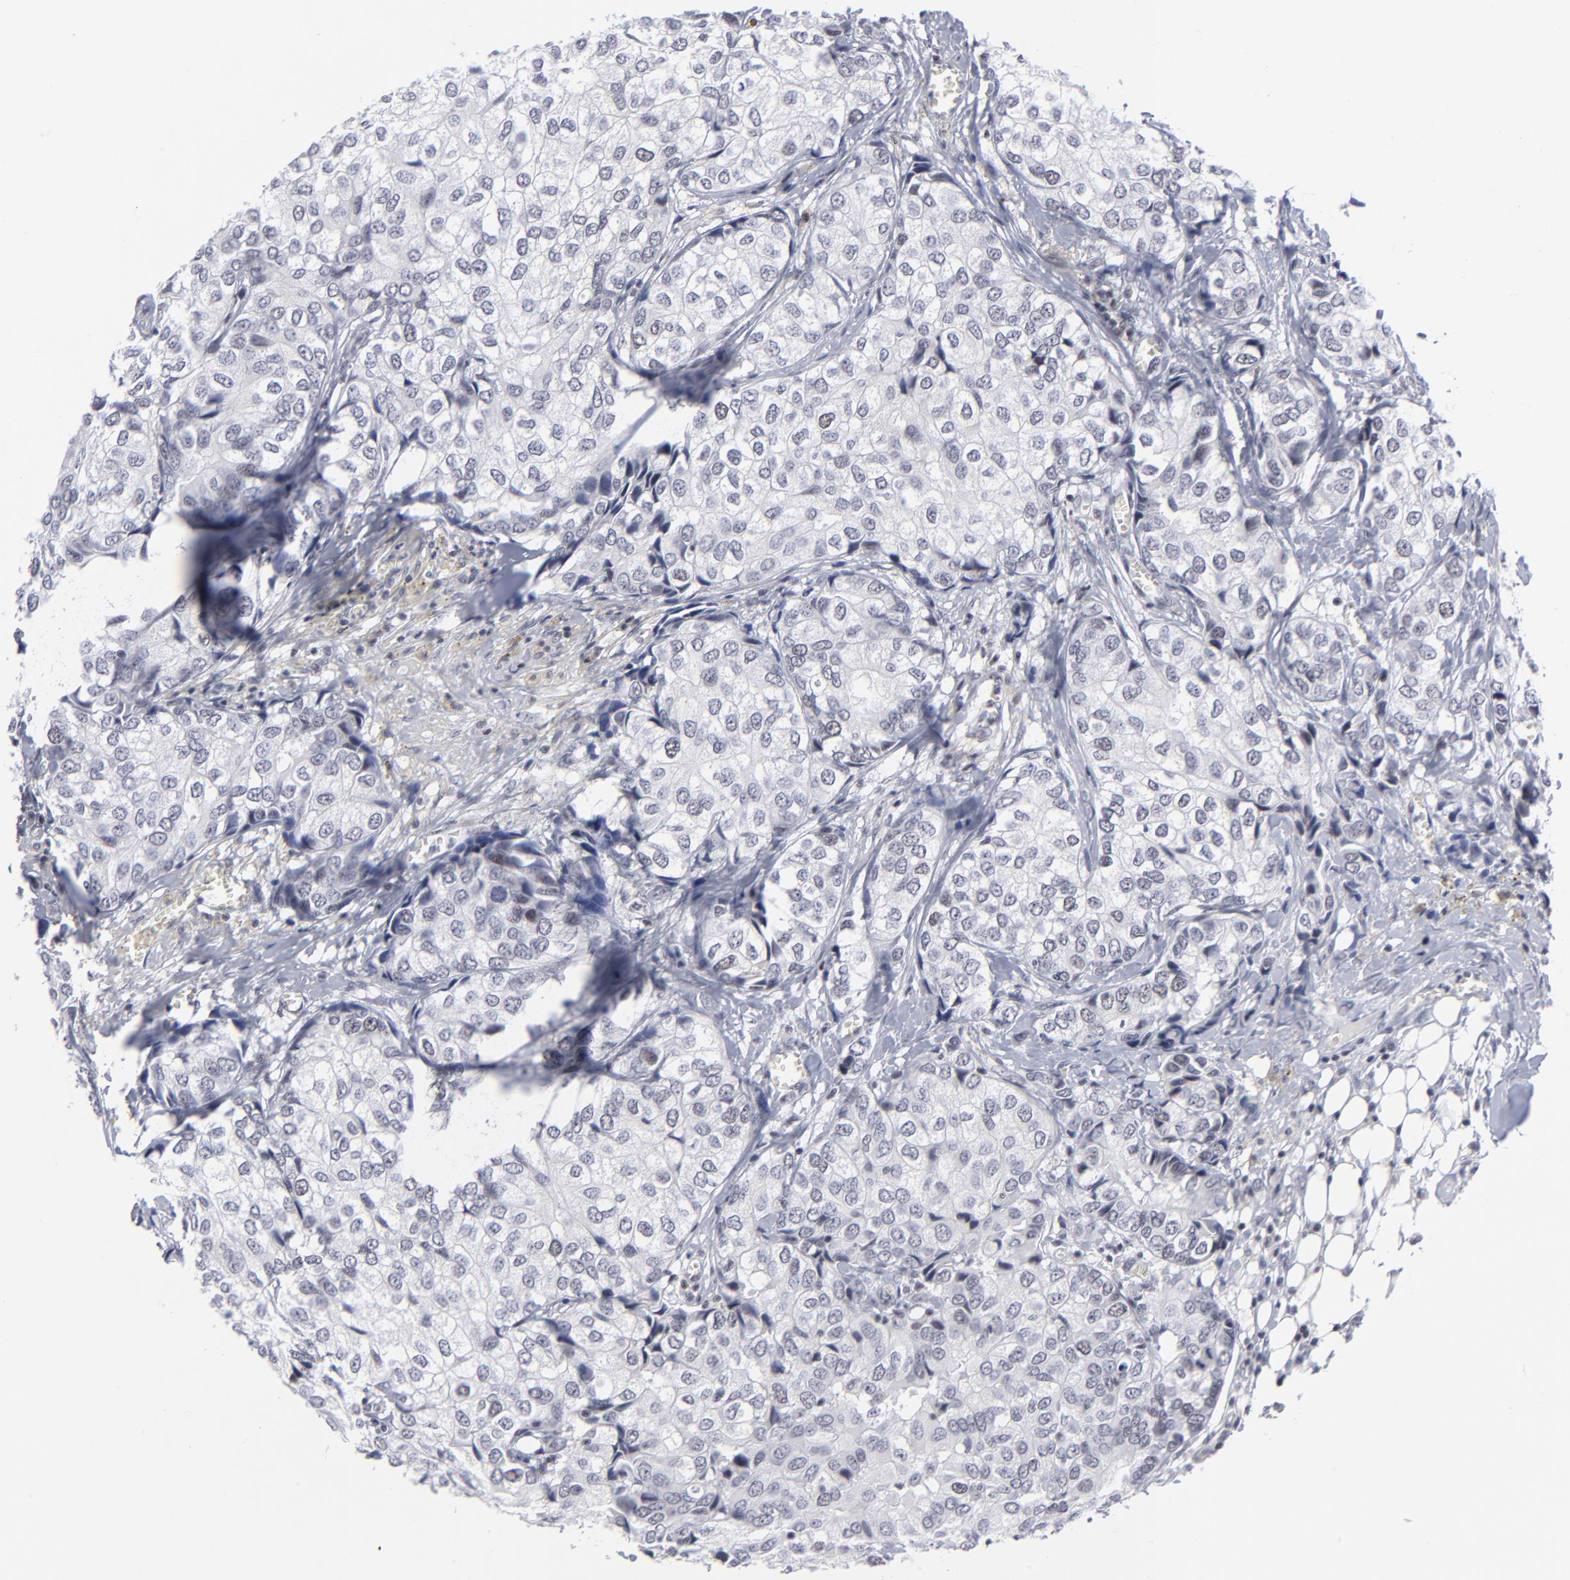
{"staining": {"intensity": "weak", "quantity": "<25%", "location": "nuclear"}, "tissue": "breast cancer", "cell_type": "Tumor cells", "image_type": "cancer", "snomed": [{"axis": "morphology", "description": "Duct carcinoma"}, {"axis": "topography", "description": "Breast"}], "caption": "Human intraductal carcinoma (breast) stained for a protein using IHC shows no staining in tumor cells.", "gene": "SP2", "patient": {"sex": "female", "age": 68}}